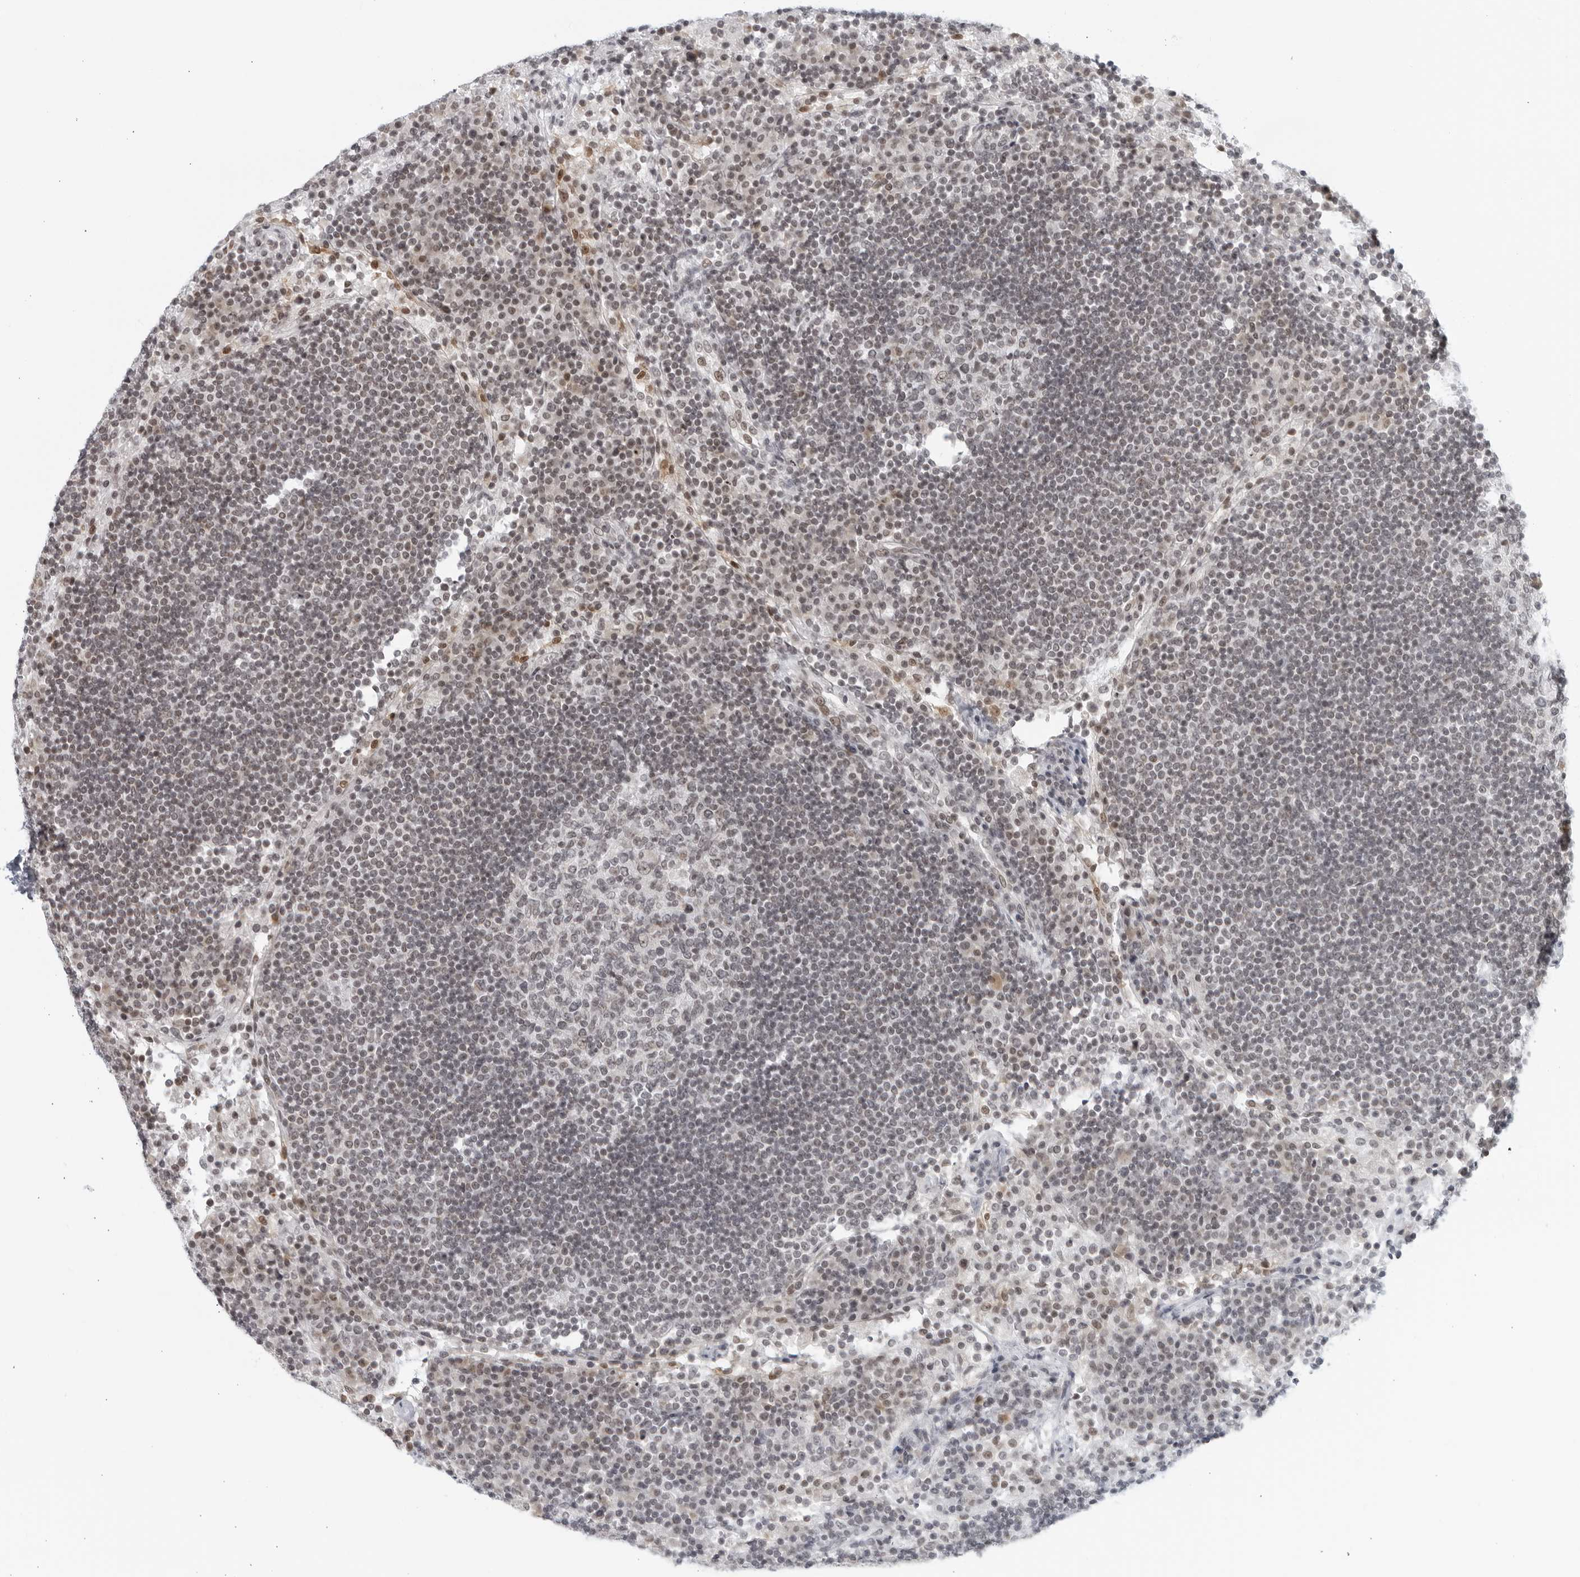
{"staining": {"intensity": "negative", "quantity": "none", "location": "none"}, "tissue": "lymph node", "cell_type": "Germinal center cells", "image_type": "normal", "snomed": [{"axis": "morphology", "description": "Normal tissue, NOS"}, {"axis": "topography", "description": "Lymph node"}], "caption": "Germinal center cells show no significant protein staining in benign lymph node. Brightfield microscopy of IHC stained with DAB (brown) and hematoxylin (blue), captured at high magnification.", "gene": "RAB11FIP3", "patient": {"sex": "female", "age": 53}}